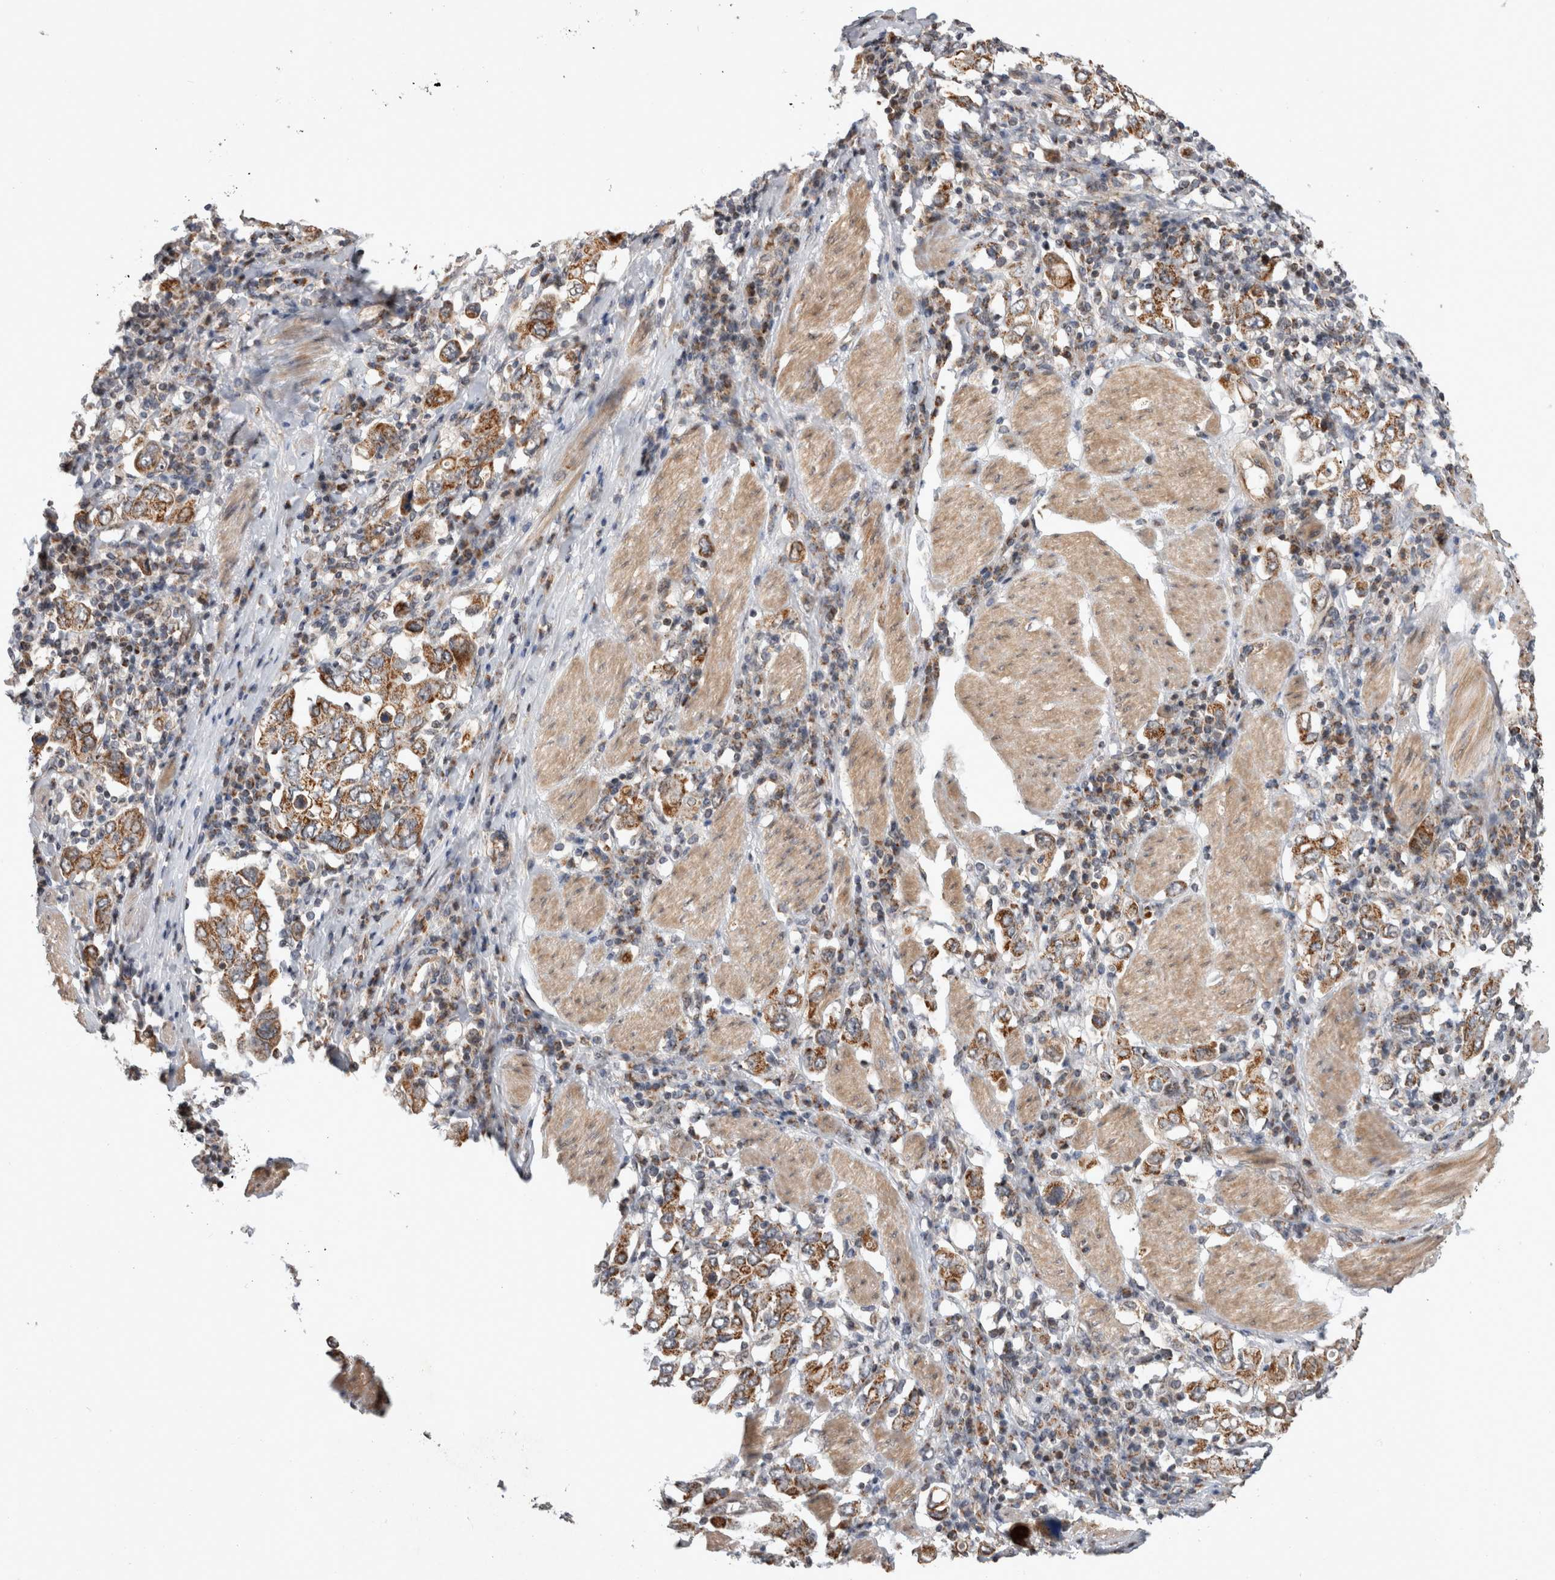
{"staining": {"intensity": "moderate", "quantity": ">75%", "location": "cytoplasmic/membranous"}, "tissue": "stomach cancer", "cell_type": "Tumor cells", "image_type": "cancer", "snomed": [{"axis": "morphology", "description": "Adenocarcinoma, NOS"}, {"axis": "topography", "description": "Stomach, upper"}], "caption": "Human stomach adenocarcinoma stained with a brown dye displays moderate cytoplasmic/membranous positive positivity in approximately >75% of tumor cells.", "gene": "MRPL37", "patient": {"sex": "male", "age": 62}}